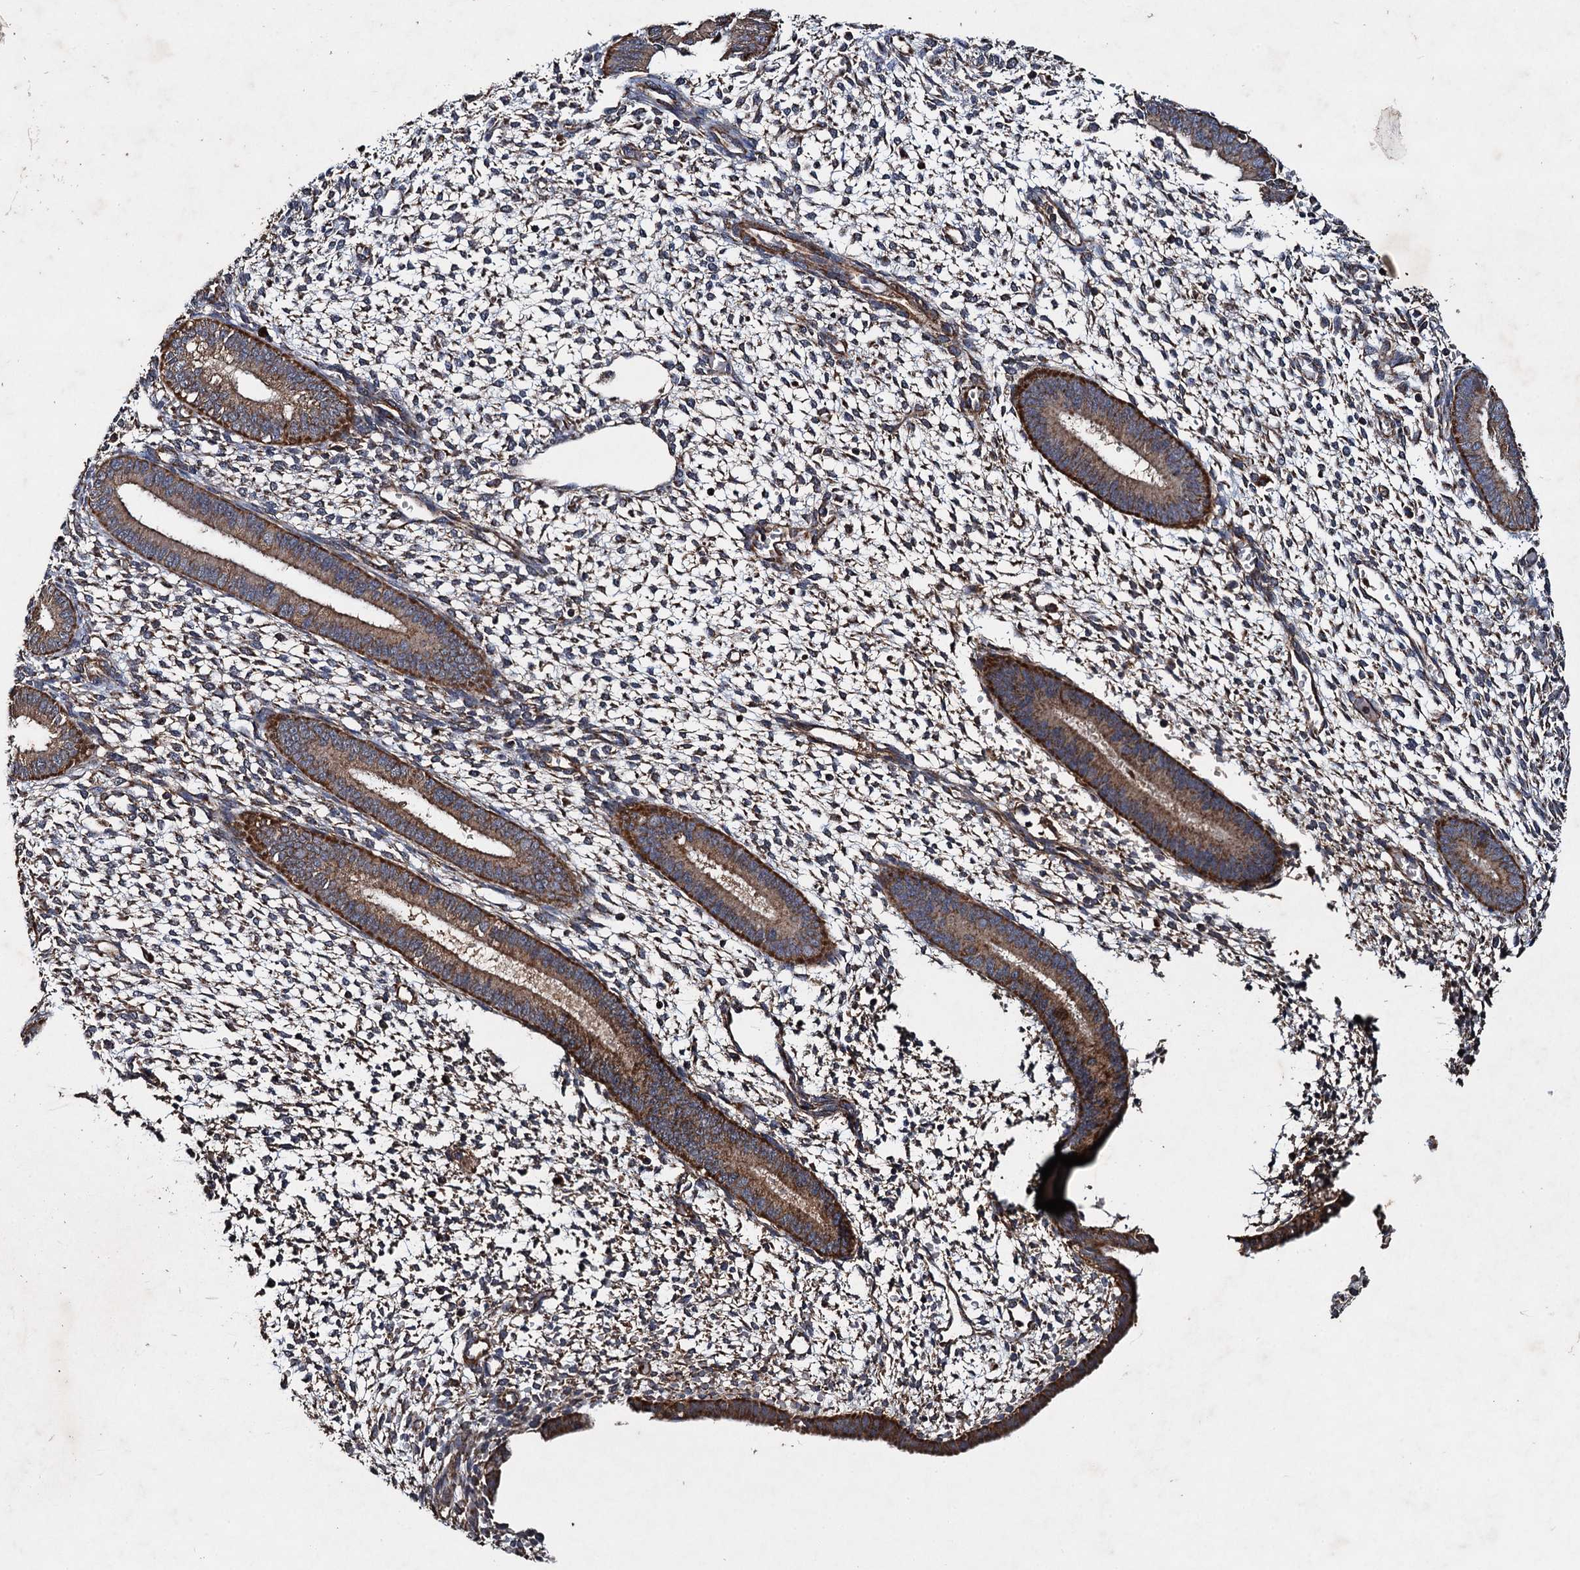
{"staining": {"intensity": "moderate", "quantity": "25%-75%", "location": "cytoplasmic/membranous"}, "tissue": "endometrium", "cell_type": "Cells in endometrial stroma", "image_type": "normal", "snomed": [{"axis": "morphology", "description": "Normal tissue, NOS"}, {"axis": "topography", "description": "Endometrium"}], "caption": "Endometrium stained for a protein exhibits moderate cytoplasmic/membranous positivity in cells in endometrial stroma. (IHC, brightfield microscopy, high magnification).", "gene": "NDUFA13", "patient": {"sex": "female", "age": 46}}